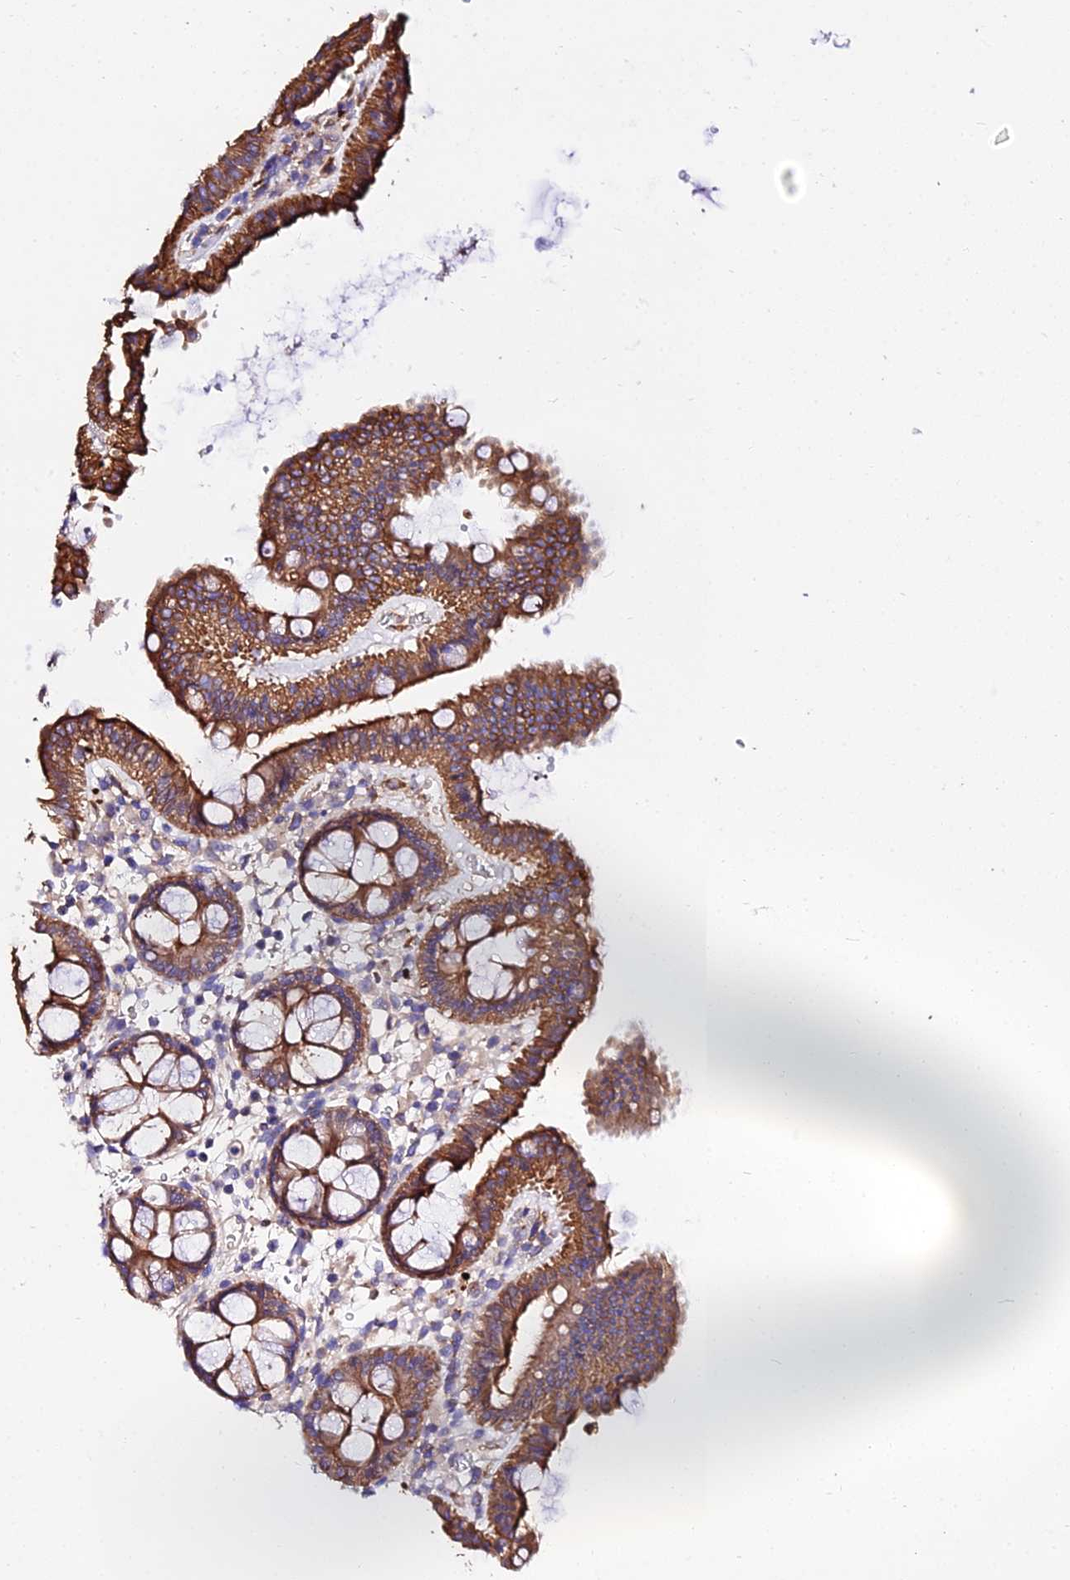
{"staining": {"intensity": "moderate", "quantity": ">75%", "location": "cytoplasmic/membranous"}, "tissue": "colon", "cell_type": "Endothelial cells", "image_type": "normal", "snomed": [{"axis": "morphology", "description": "Normal tissue, NOS"}, {"axis": "topography", "description": "Colon"}], "caption": "A histopathology image showing moderate cytoplasmic/membranous expression in approximately >75% of endothelial cells in unremarkable colon, as visualized by brown immunohistochemical staining.", "gene": "DAW1", "patient": {"sex": "male", "age": 75}}